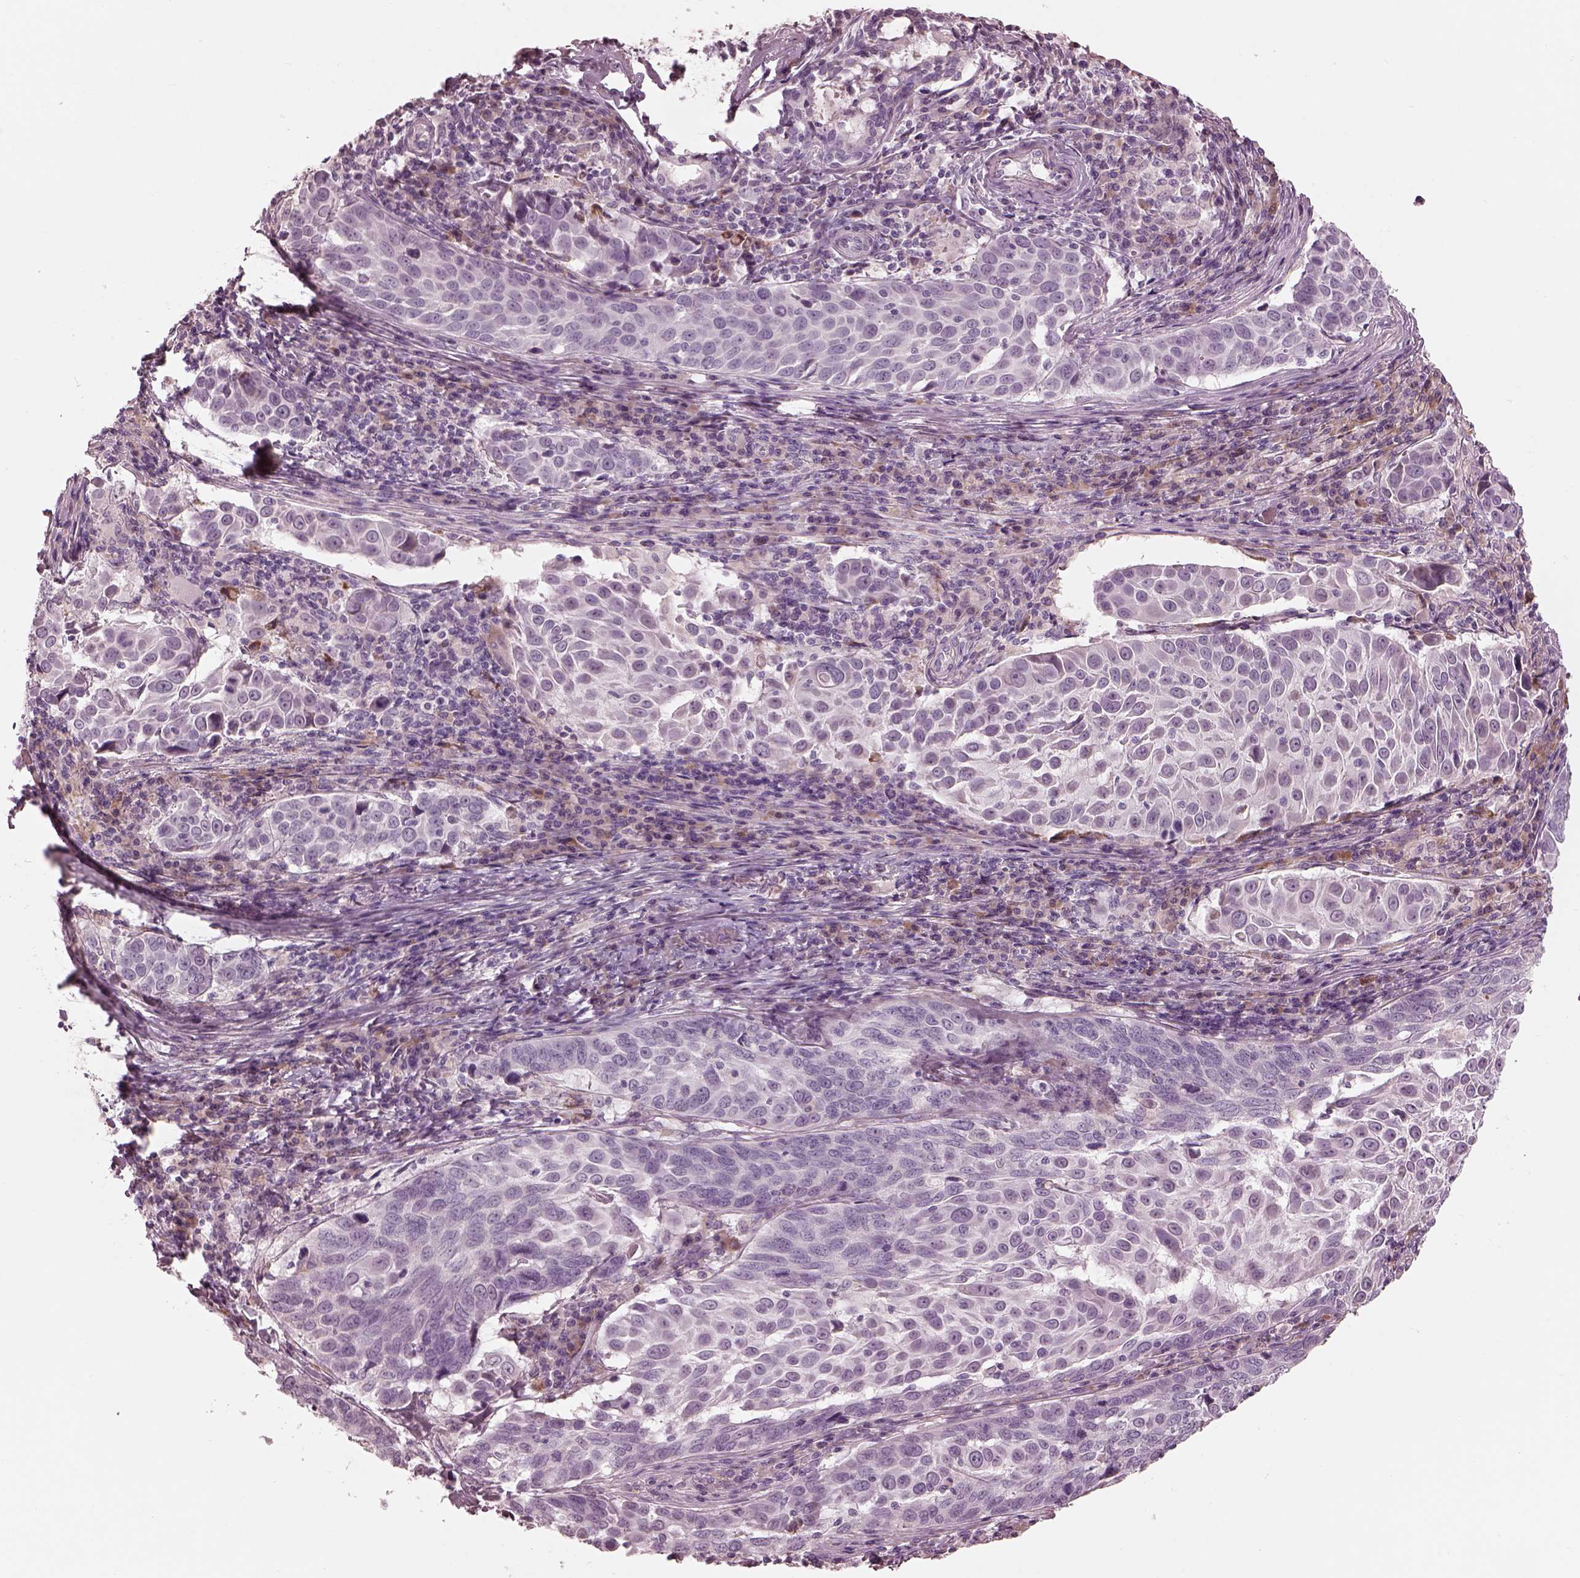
{"staining": {"intensity": "negative", "quantity": "none", "location": "none"}, "tissue": "lung cancer", "cell_type": "Tumor cells", "image_type": "cancer", "snomed": [{"axis": "morphology", "description": "Squamous cell carcinoma, NOS"}, {"axis": "topography", "description": "Lung"}], "caption": "High power microscopy image of an immunohistochemistry histopathology image of lung squamous cell carcinoma, revealing no significant expression in tumor cells.", "gene": "CADM2", "patient": {"sex": "male", "age": 57}}